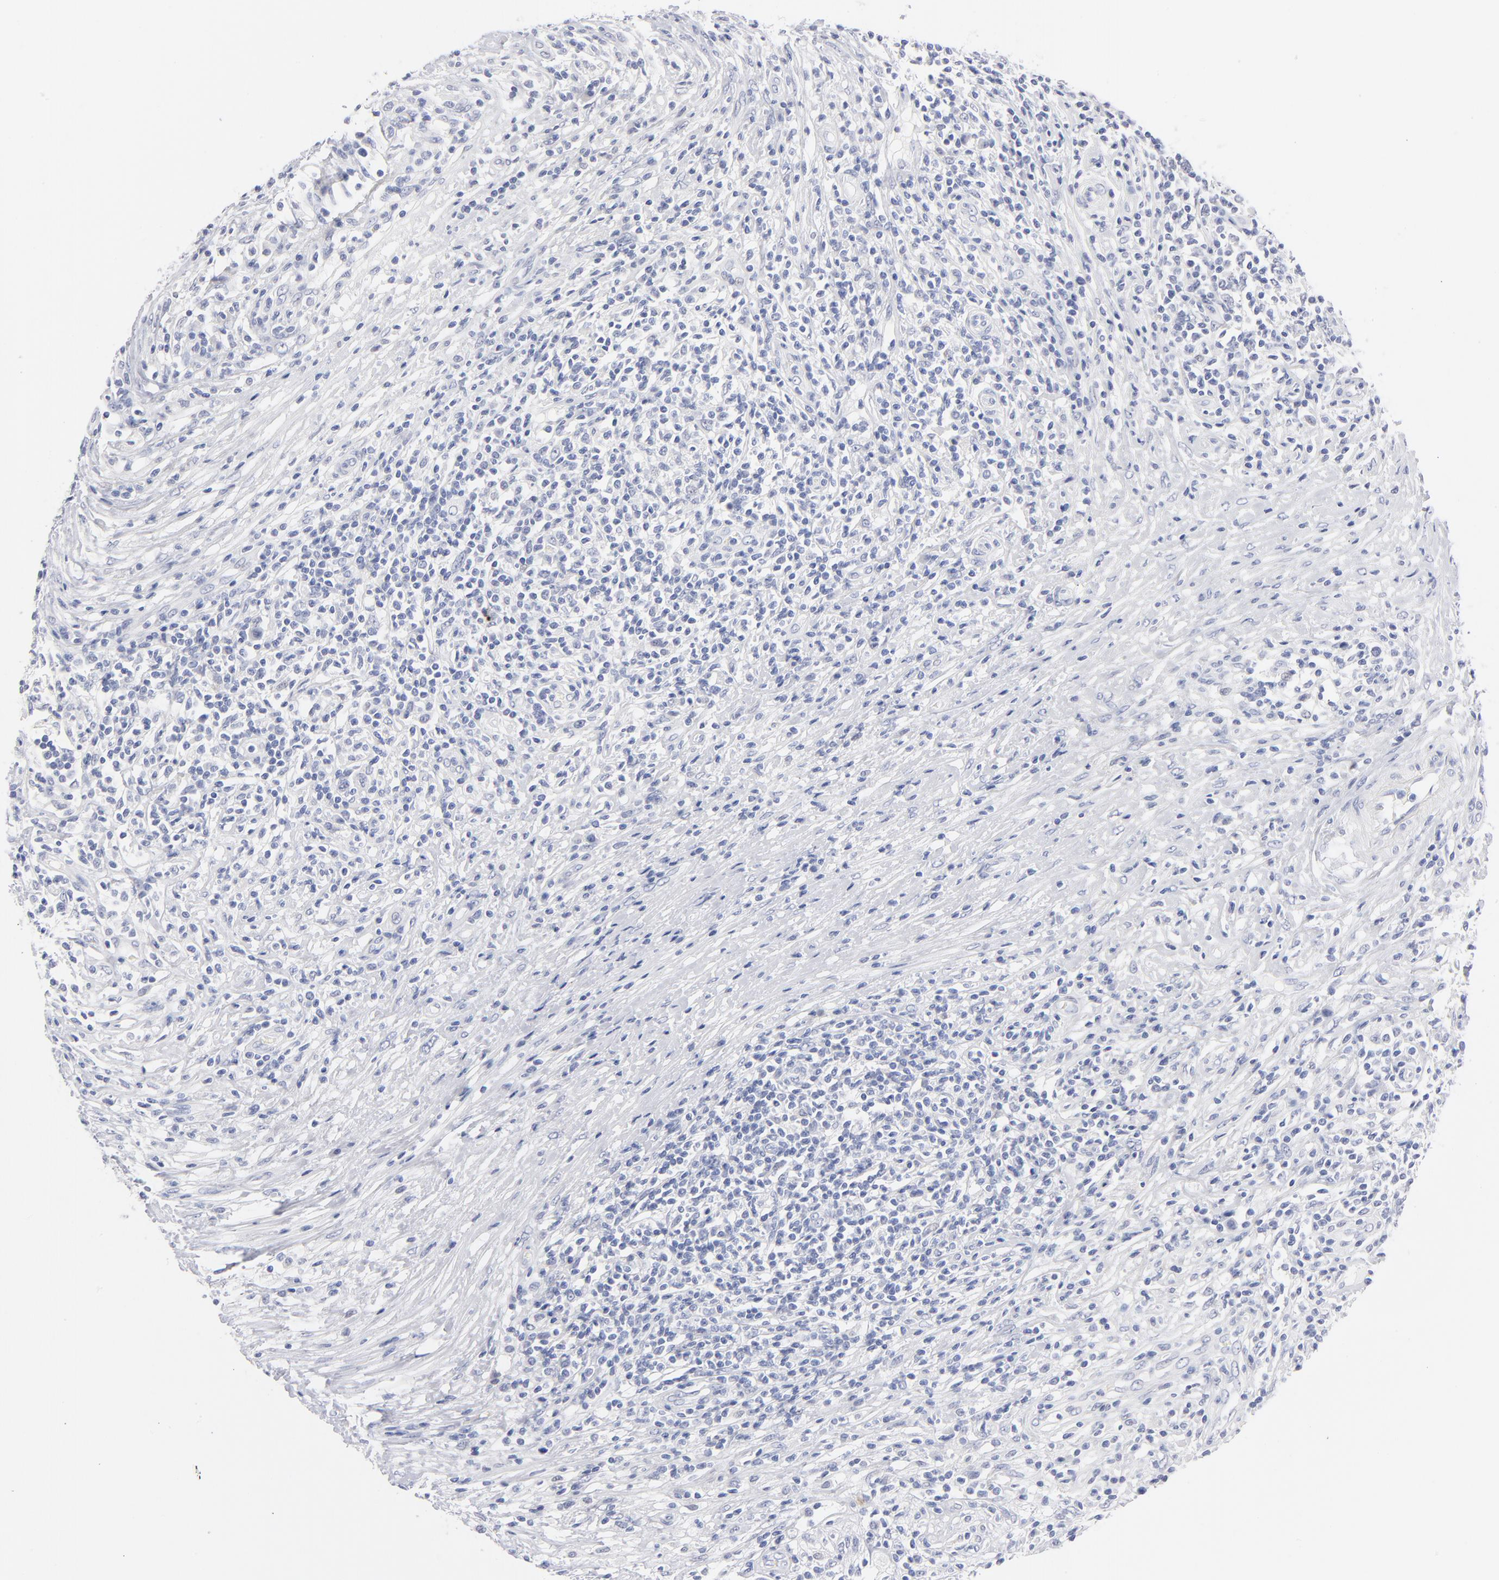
{"staining": {"intensity": "negative", "quantity": "none", "location": "none"}, "tissue": "lymphoma", "cell_type": "Tumor cells", "image_type": "cancer", "snomed": [{"axis": "morphology", "description": "Malignant lymphoma, non-Hodgkin's type, High grade"}, {"axis": "topography", "description": "Lymph node"}], "caption": "Immunohistochemistry histopathology image of high-grade malignant lymphoma, non-Hodgkin's type stained for a protein (brown), which demonstrates no positivity in tumor cells.", "gene": "KHNYN", "patient": {"sex": "female", "age": 84}}